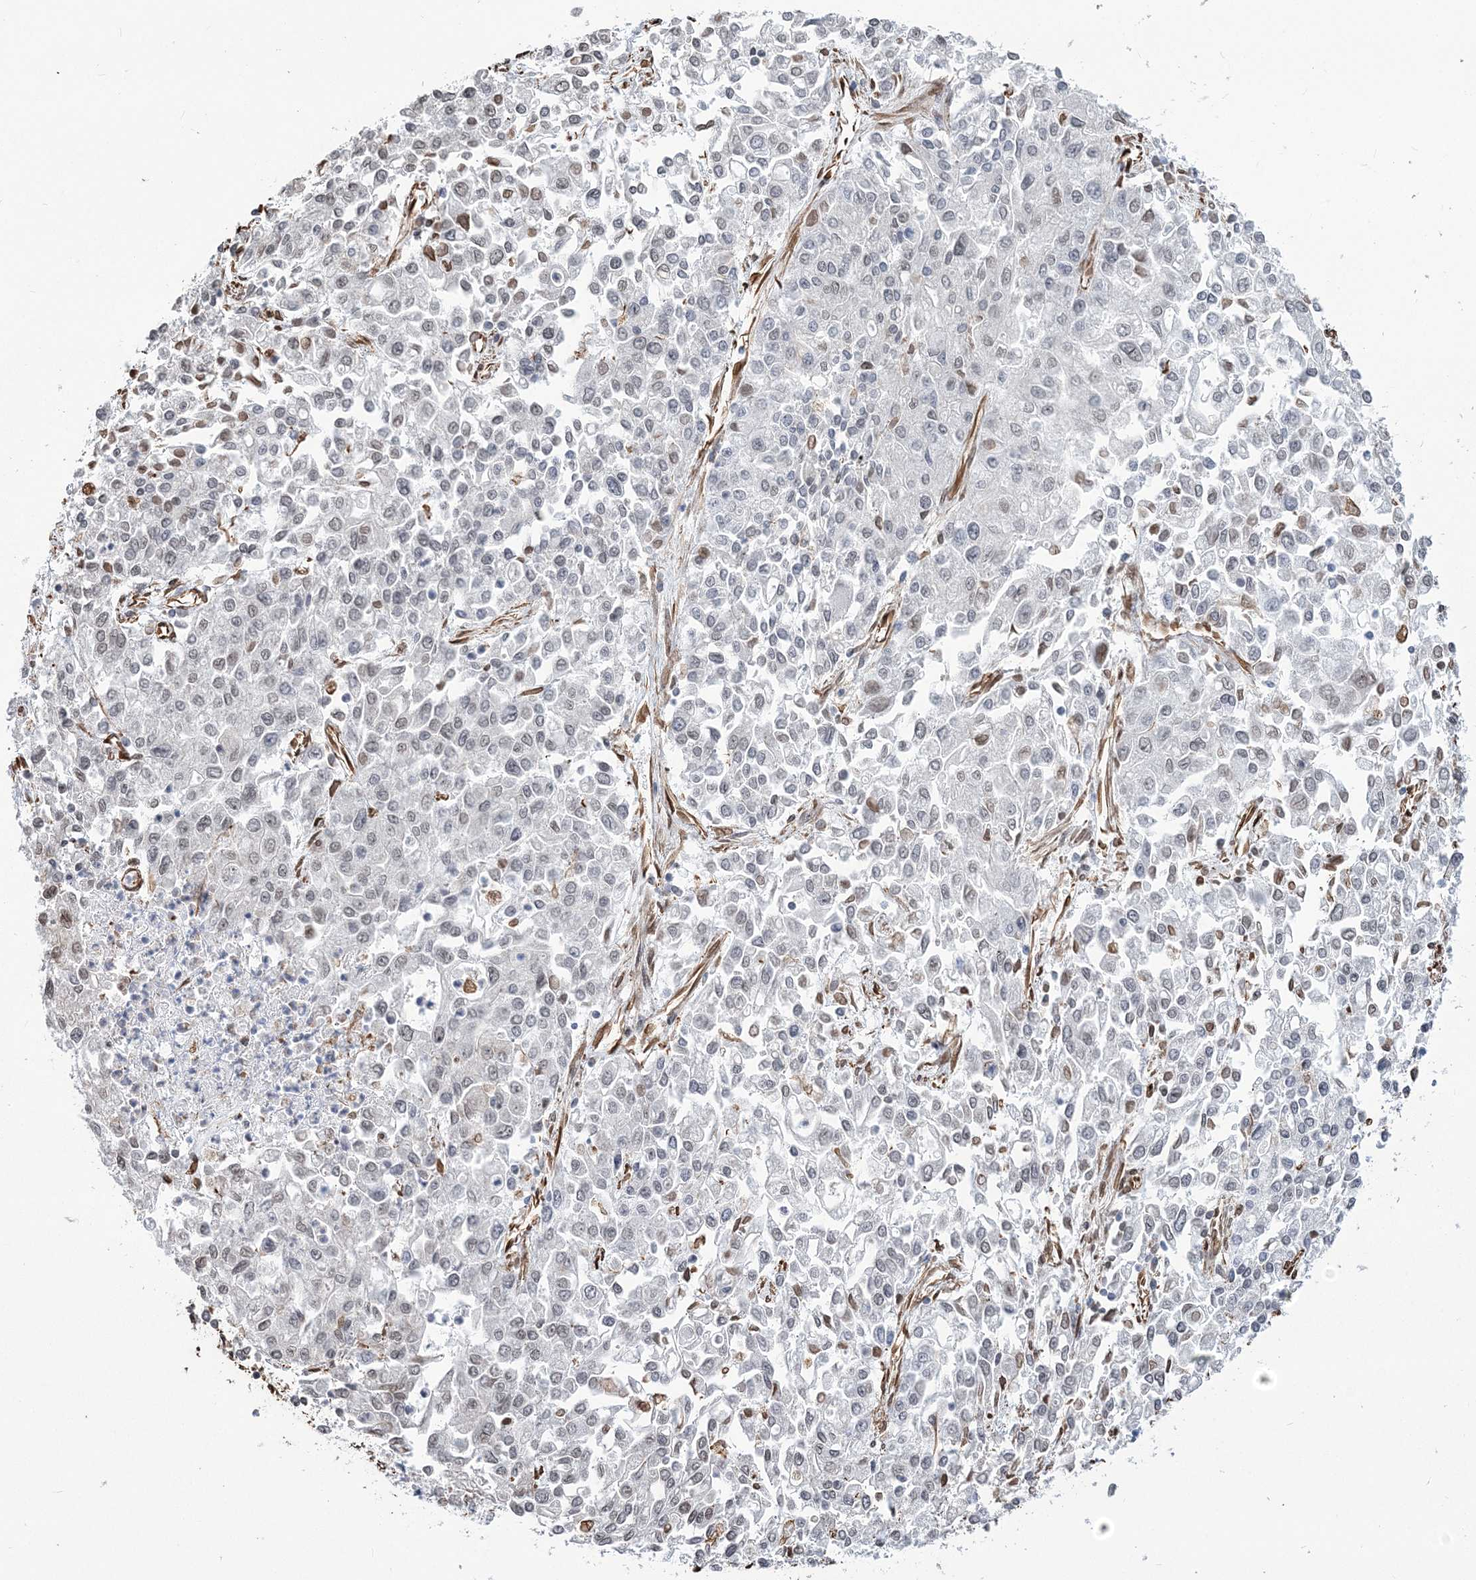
{"staining": {"intensity": "weak", "quantity": "<25%", "location": "nuclear"}, "tissue": "endometrial cancer", "cell_type": "Tumor cells", "image_type": "cancer", "snomed": [{"axis": "morphology", "description": "Adenocarcinoma, NOS"}, {"axis": "topography", "description": "Endometrium"}], "caption": "Human adenocarcinoma (endometrial) stained for a protein using IHC displays no staining in tumor cells.", "gene": "ATP11B", "patient": {"sex": "female", "age": 49}}